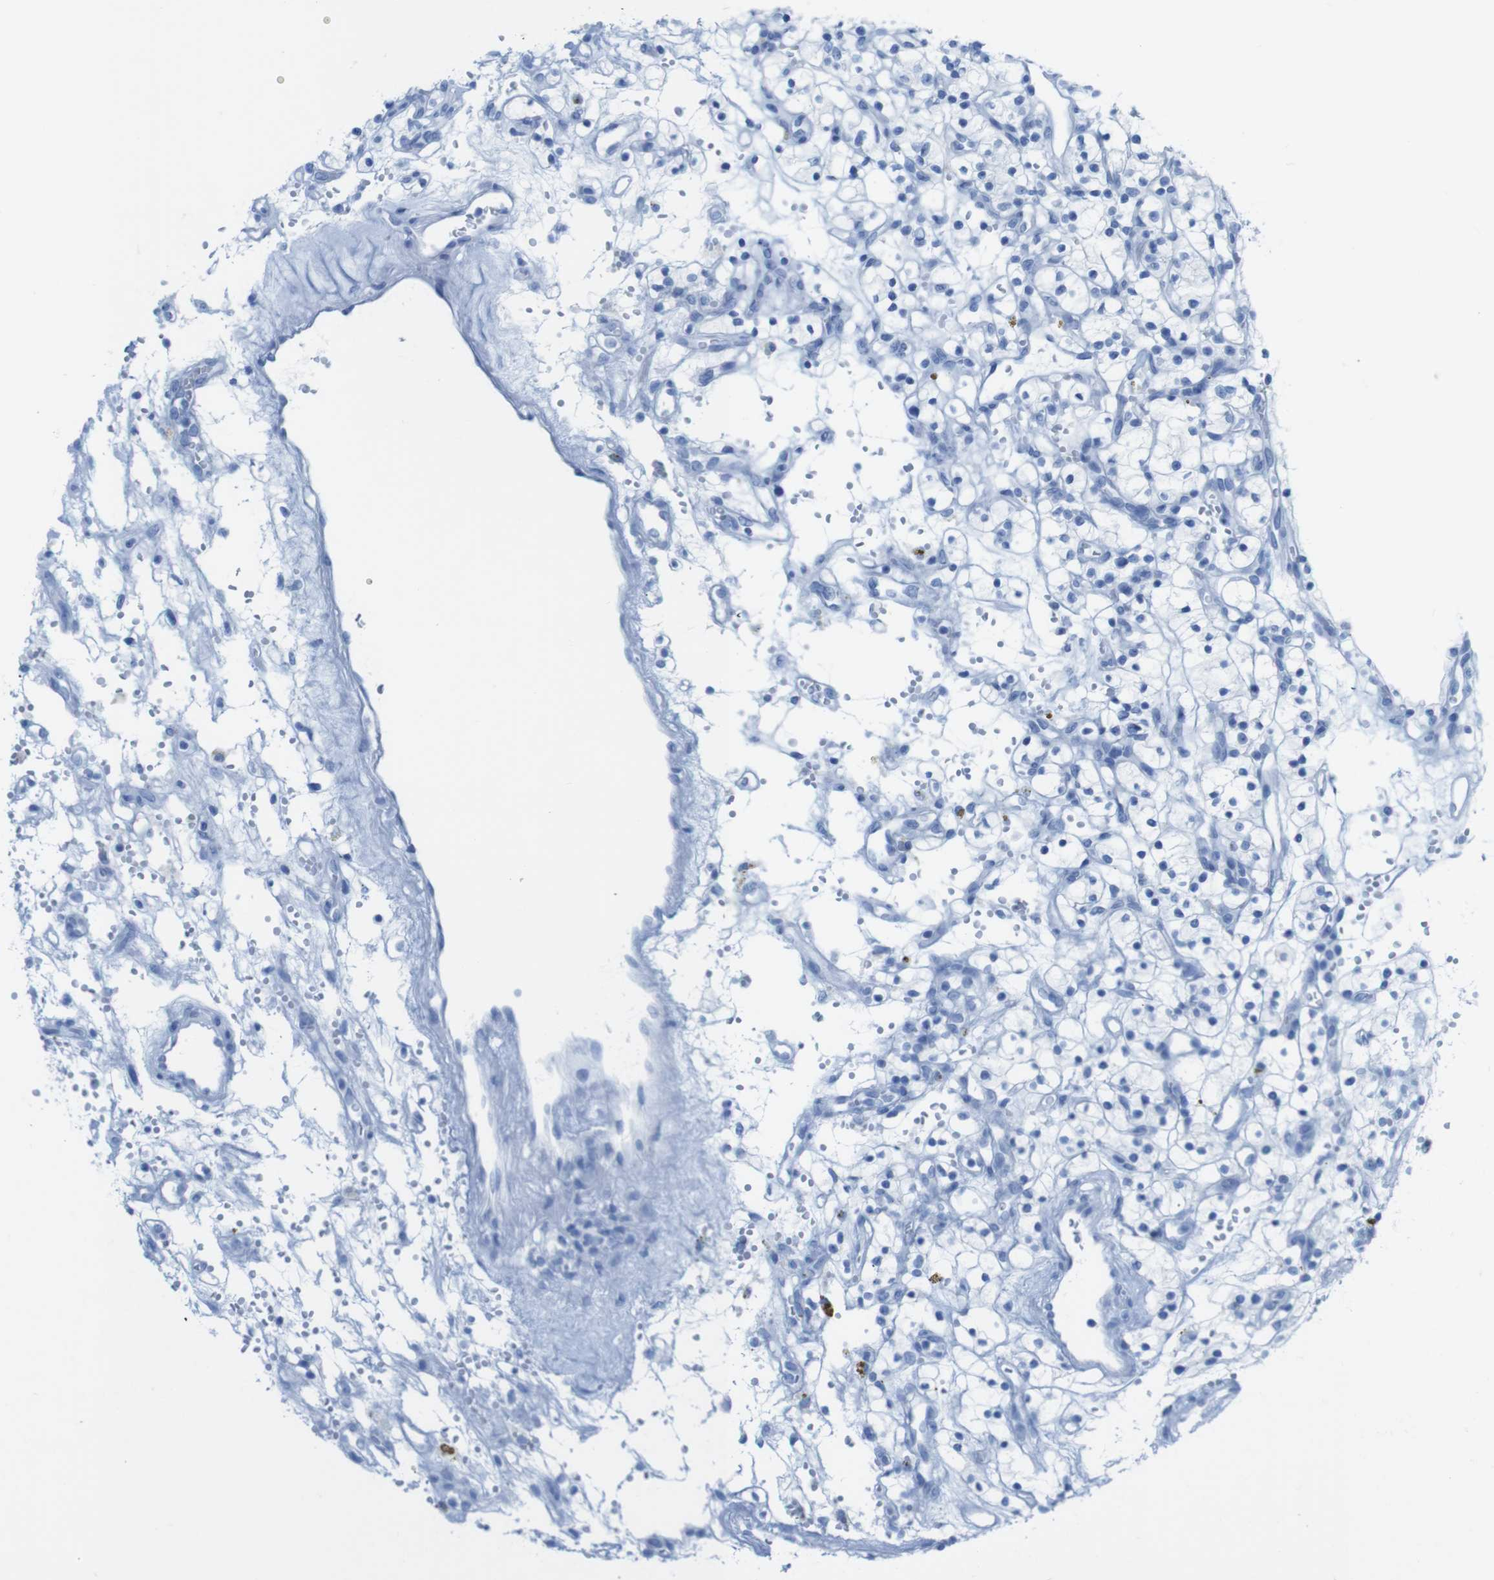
{"staining": {"intensity": "negative", "quantity": "none", "location": "none"}, "tissue": "renal cancer", "cell_type": "Tumor cells", "image_type": "cancer", "snomed": [{"axis": "morphology", "description": "Adenocarcinoma, NOS"}, {"axis": "topography", "description": "Kidney"}], "caption": "A micrograph of human renal cancer (adenocarcinoma) is negative for staining in tumor cells.", "gene": "MYH7", "patient": {"sex": "female", "age": 57}}